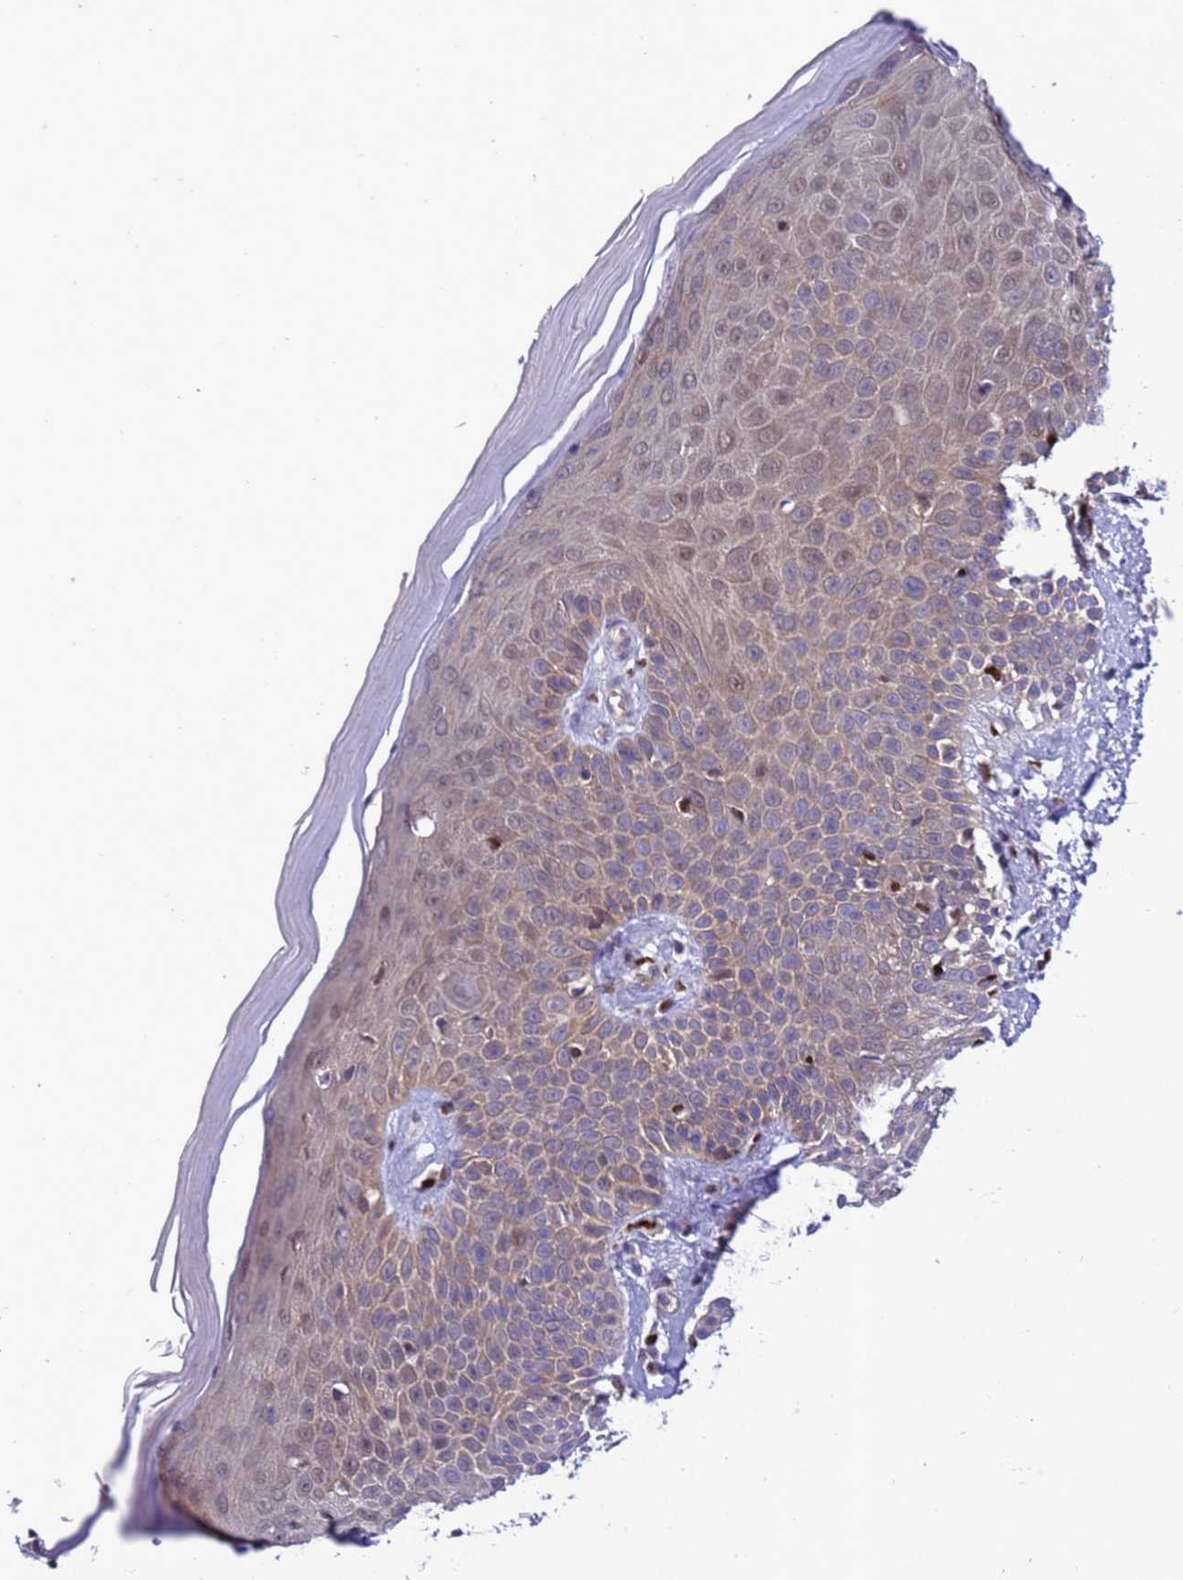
{"staining": {"intensity": "weak", "quantity": ">75%", "location": "cytoplasmic/membranous"}, "tissue": "skin", "cell_type": "Keratinocytes", "image_type": "normal", "snomed": [{"axis": "morphology", "description": "Normal tissue, NOS"}, {"axis": "topography", "description": "Skin"}], "caption": "Skin was stained to show a protein in brown. There is low levels of weak cytoplasmic/membranous expression in about >75% of keratinocytes. The staining was performed using DAB to visualize the protein expression in brown, while the nuclei were stained in blue with hematoxylin (Magnification: 20x).", "gene": "RASD1", "patient": {"sex": "female", "age": 58}}